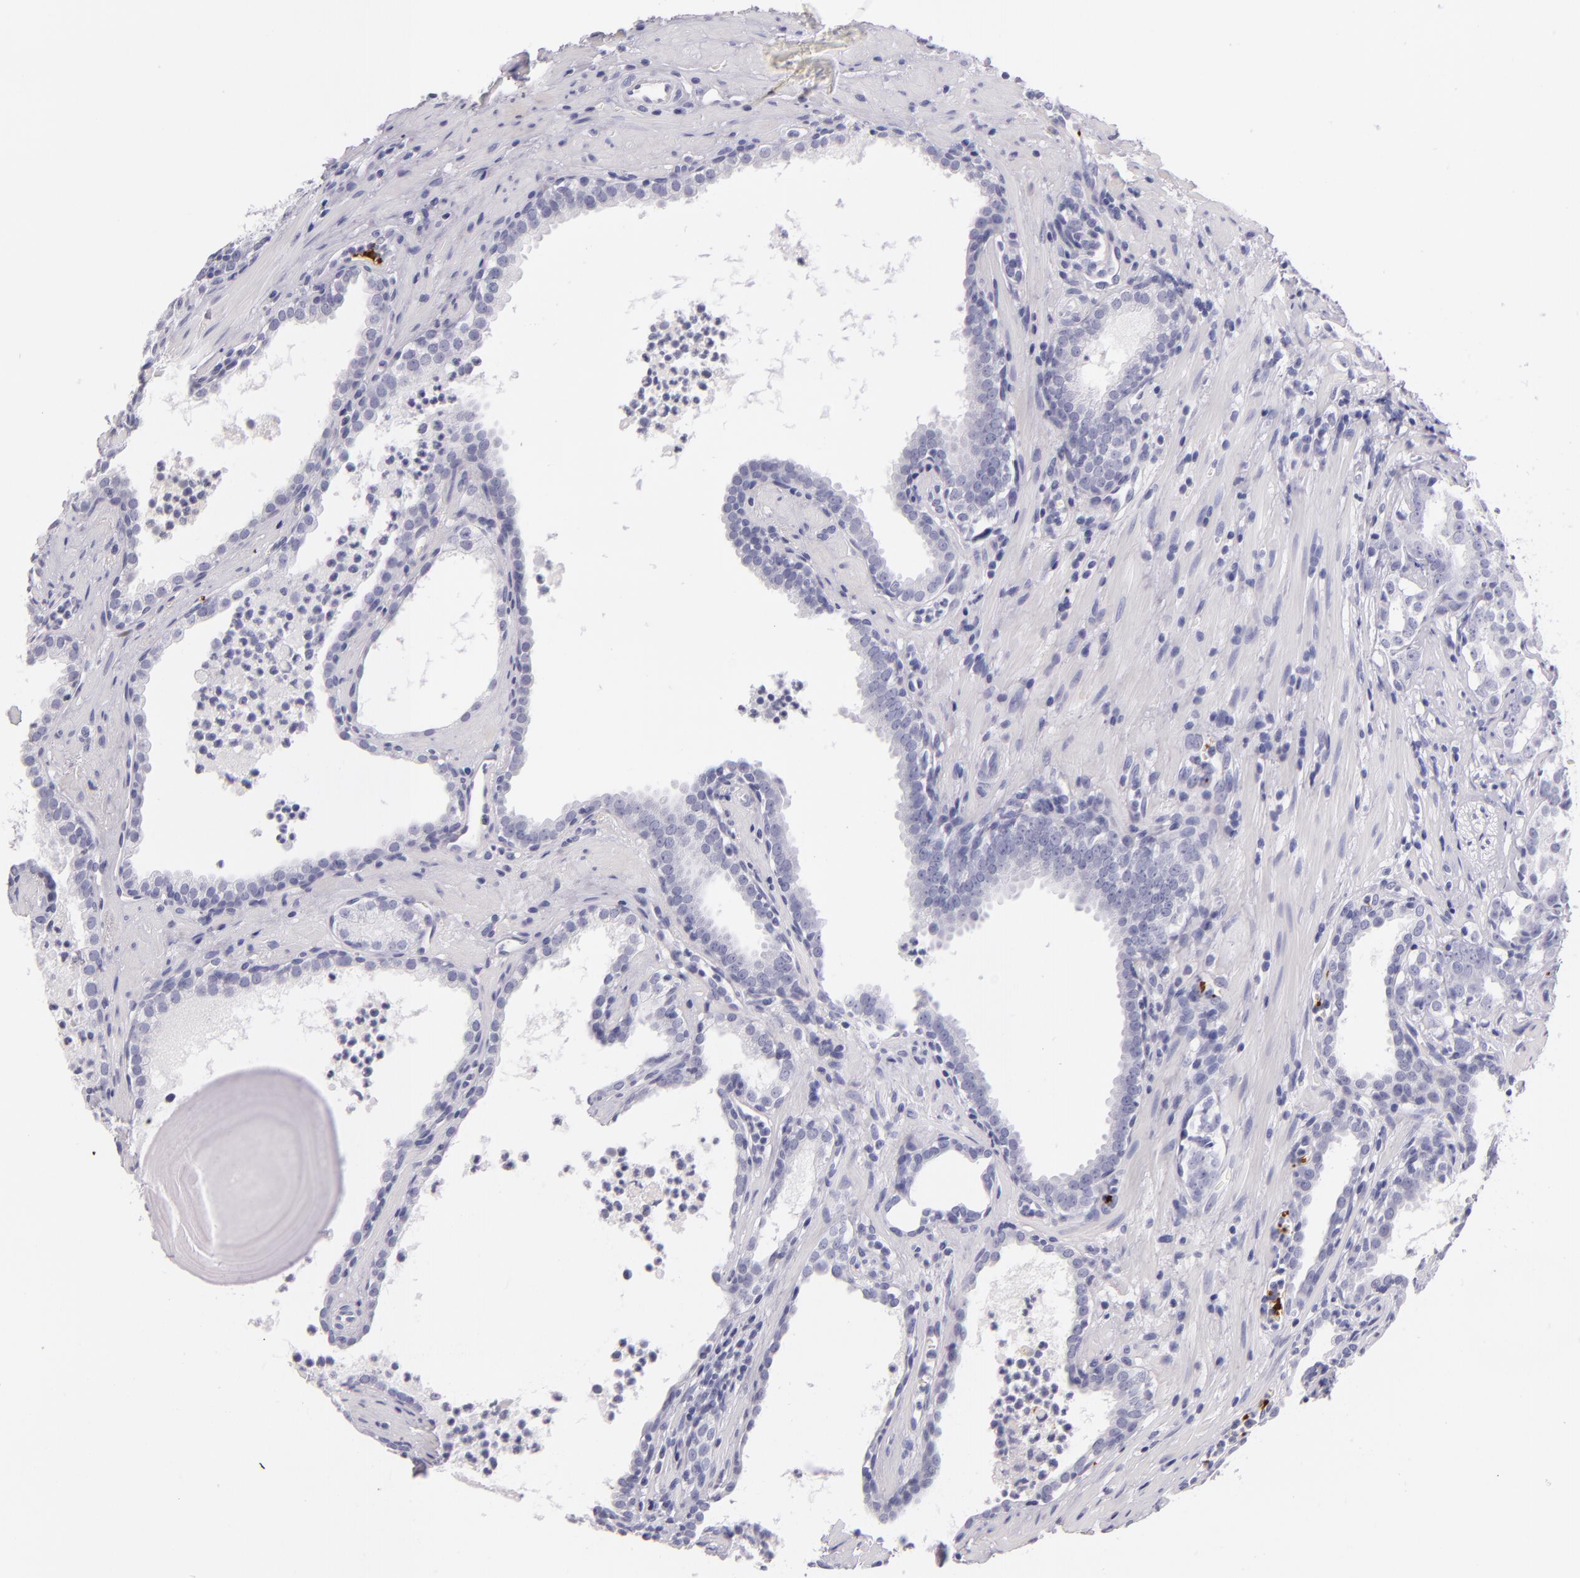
{"staining": {"intensity": "negative", "quantity": "none", "location": "none"}, "tissue": "prostate cancer", "cell_type": "Tumor cells", "image_type": "cancer", "snomed": [{"axis": "morphology", "description": "Adenocarcinoma, Low grade"}, {"axis": "topography", "description": "Prostate"}], "caption": "Photomicrograph shows no significant protein expression in tumor cells of prostate adenocarcinoma (low-grade).", "gene": "GP1BA", "patient": {"sex": "male", "age": 59}}